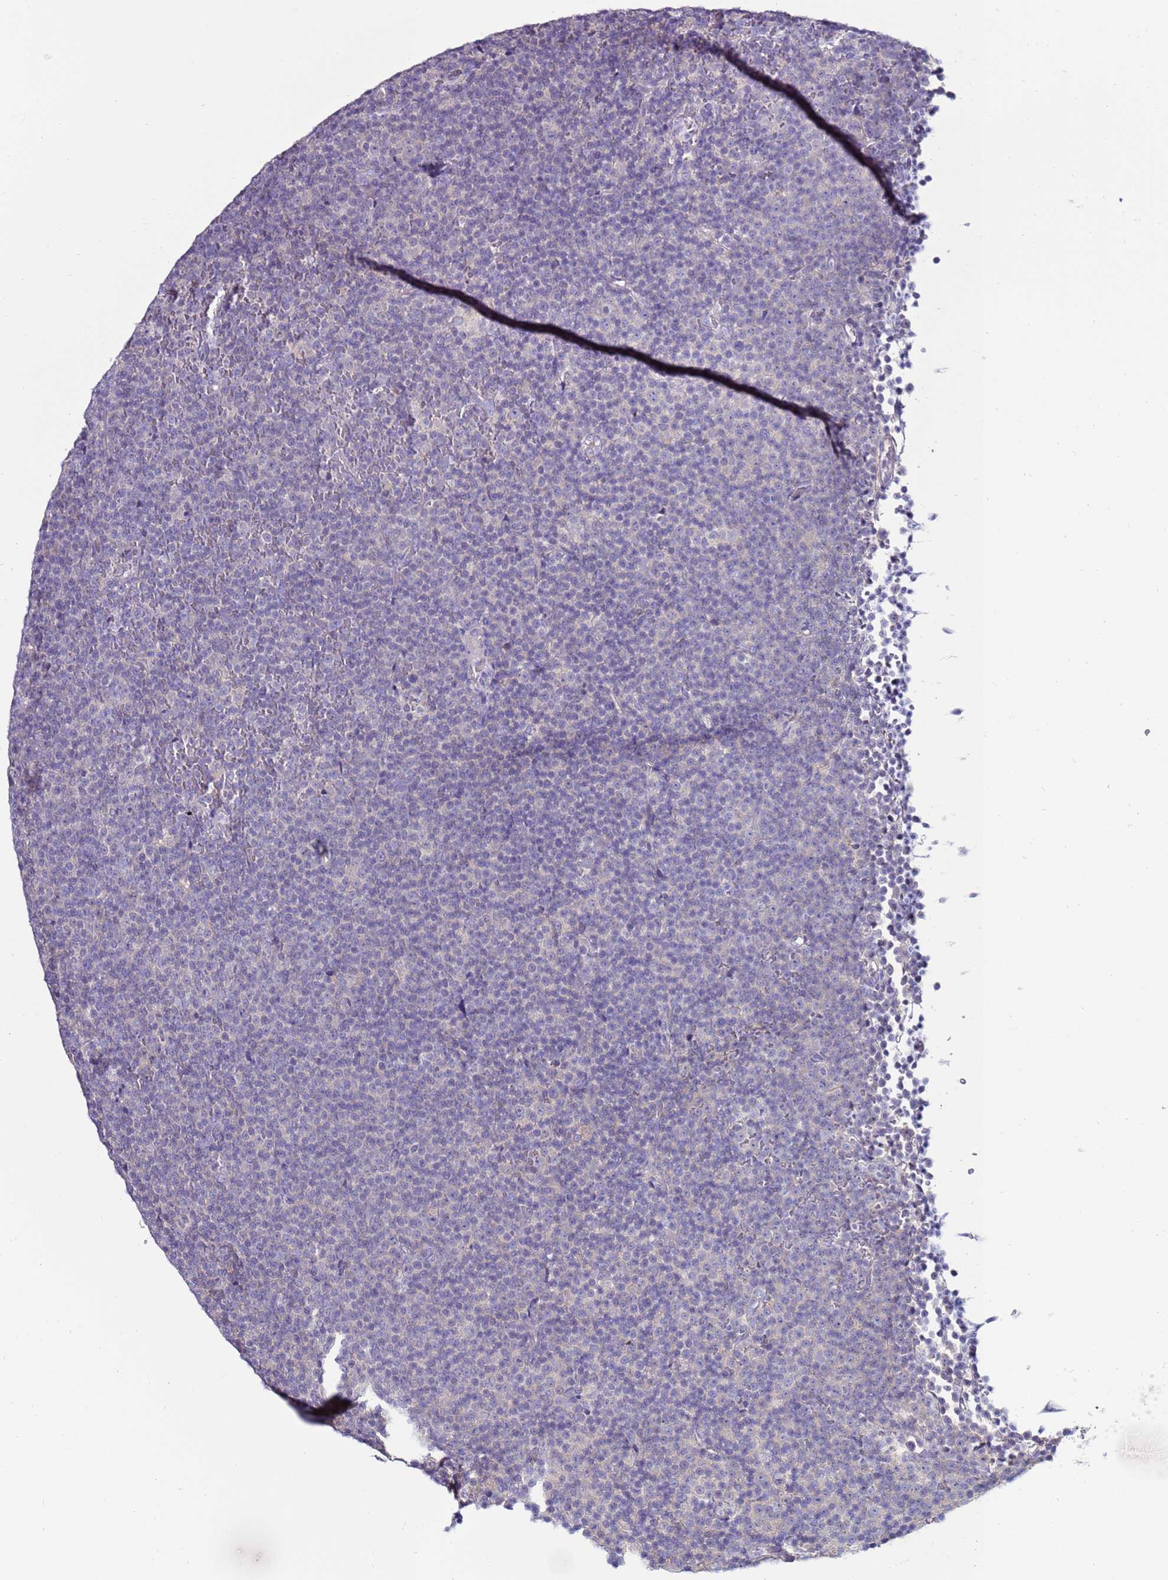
{"staining": {"intensity": "negative", "quantity": "none", "location": "none"}, "tissue": "lymphoma", "cell_type": "Tumor cells", "image_type": "cancer", "snomed": [{"axis": "morphology", "description": "Malignant lymphoma, non-Hodgkin's type, Low grade"}, {"axis": "topography", "description": "Lymph node"}], "caption": "High power microscopy photomicrograph of an IHC image of low-grade malignant lymphoma, non-Hodgkin's type, revealing no significant staining in tumor cells.", "gene": "GPN3", "patient": {"sex": "female", "age": 67}}